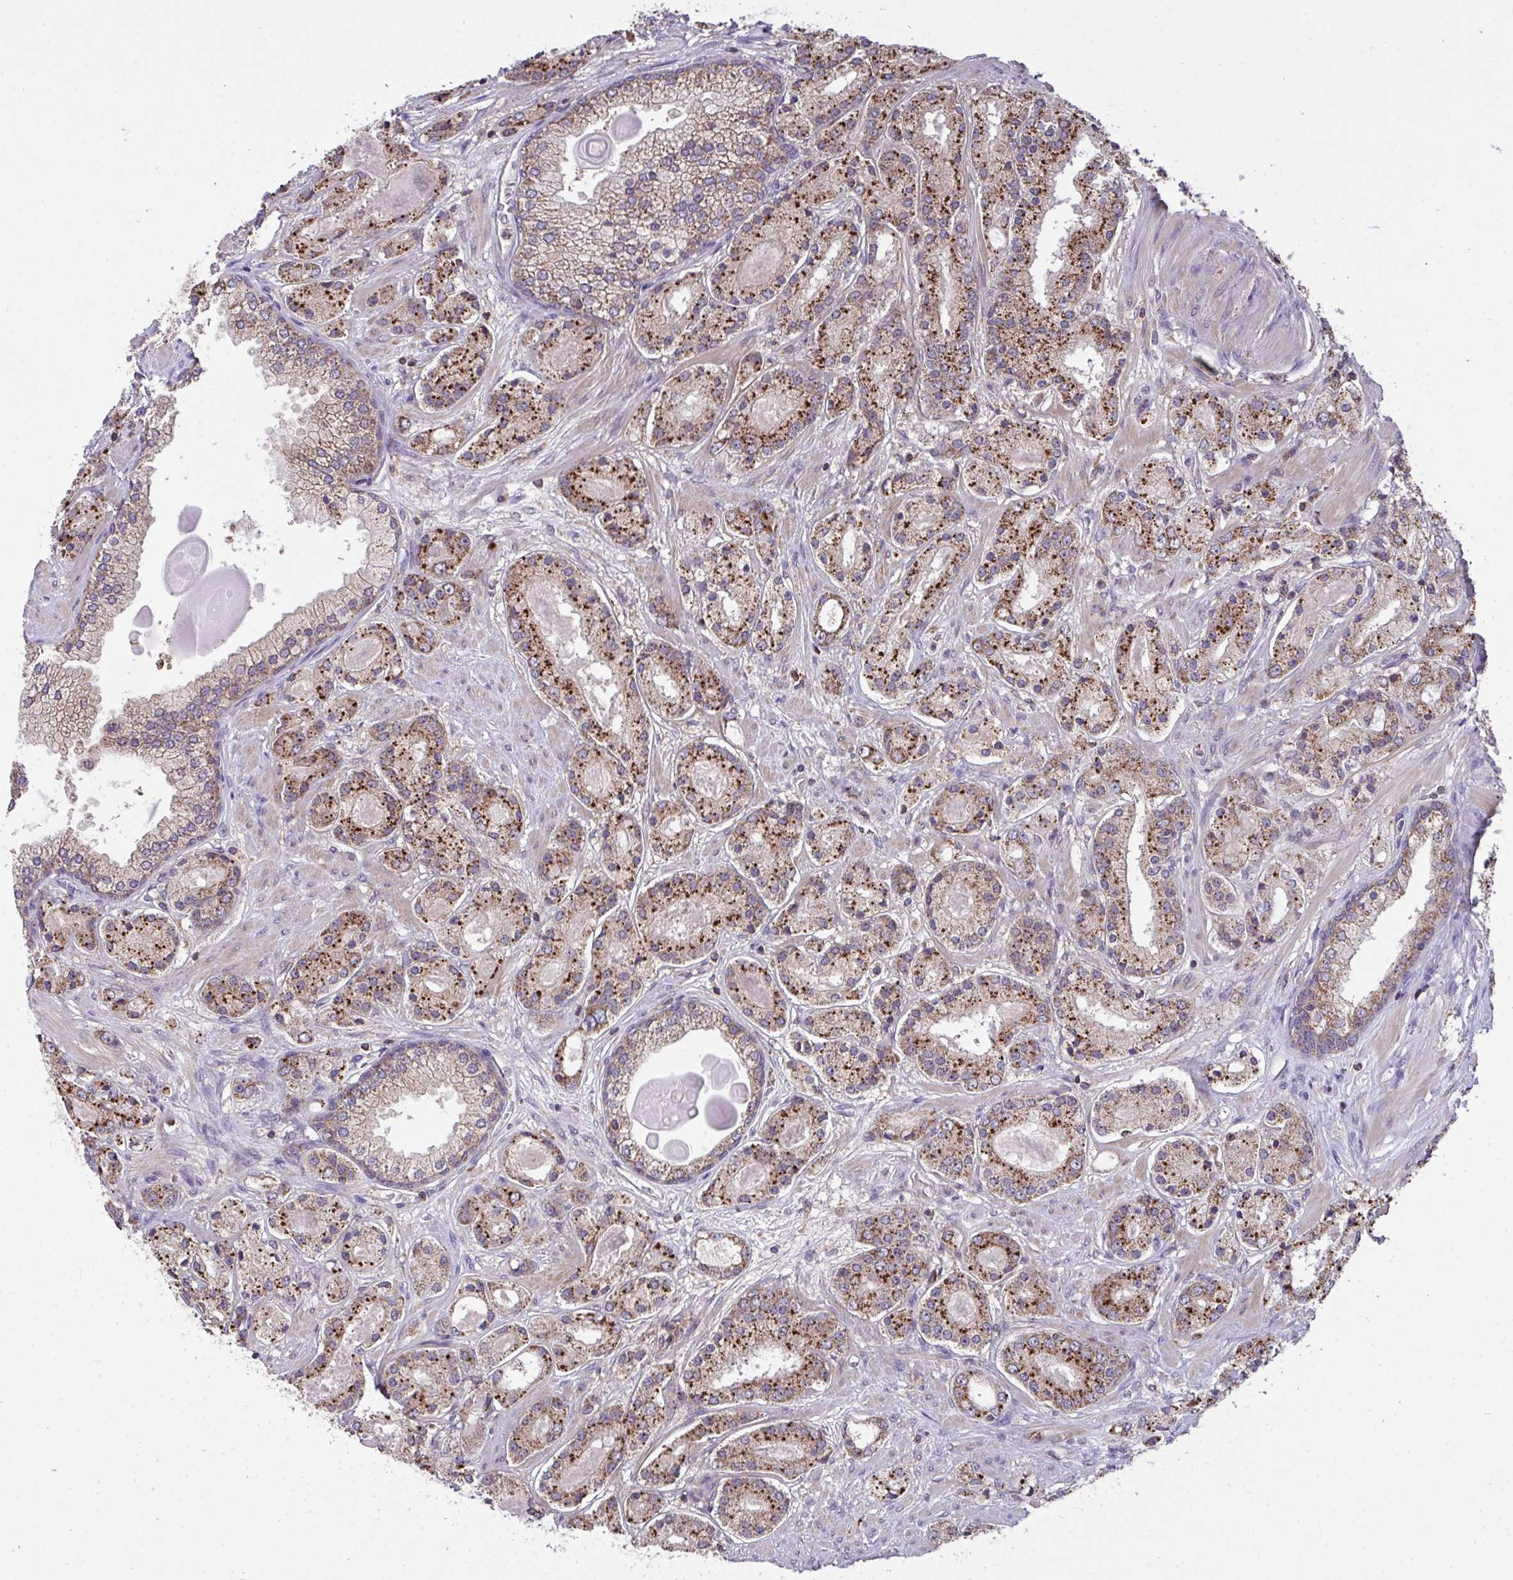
{"staining": {"intensity": "strong", "quantity": "25%-75%", "location": "cytoplasmic/membranous"}, "tissue": "prostate cancer", "cell_type": "Tumor cells", "image_type": "cancer", "snomed": [{"axis": "morphology", "description": "Adenocarcinoma, High grade"}, {"axis": "topography", "description": "Prostate"}], "caption": "High-magnification brightfield microscopy of high-grade adenocarcinoma (prostate) stained with DAB (brown) and counterstained with hematoxylin (blue). tumor cells exhibit strong cytoplasmic/membranous staining is present in about25%-75% of cells. (DAB (3,3'-diaminobenzidine) IHC, brown staining for protein, blue staining for nuclei).", "gene": "PPM1H", "patient": {"sex": "male", "age": 67}}